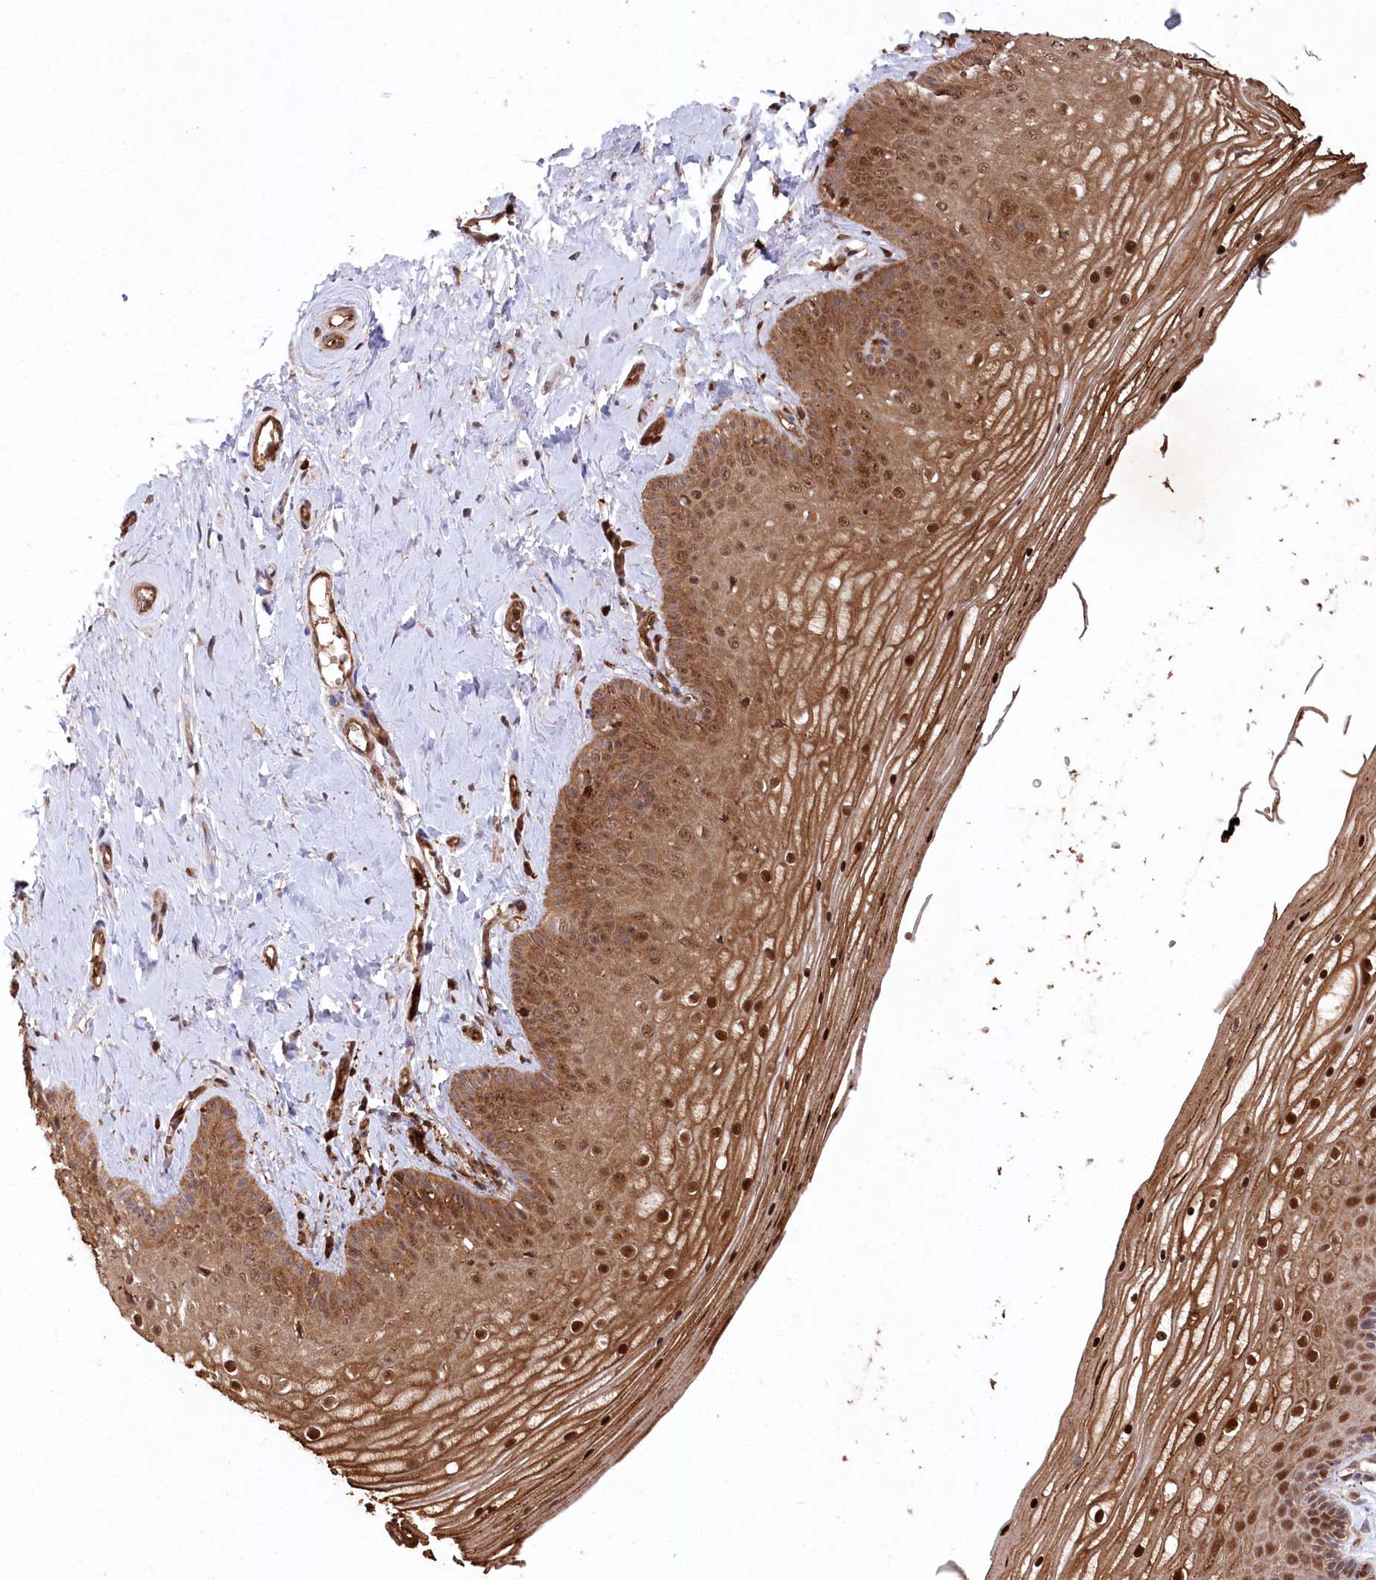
{"staining": {"intensity": "strong", "quantity": ">75%", "location": "cytoplasmic/membranous,nuclear"}, "tissue": "vagina", "cell_type": "Squamous epithelial cells", "image_type": "normal", "snomed": [{"axis": "morphology", "description": "Normal tissue, NOS"}, {"axis": "topography", "description": "Vagina"}, {"axis": "topography", "description": "Cervix"}], "caption": "Immunohistochemical staining of benign vagina reveals >75% levels of strong cytoplasmic/membranous,nuclear protein staining in approximately >75% of squamous epithelial cells. (DAB IHC, brown staining for protein, blue staining for nuclei).", "gene": "LSG1", "patient": {"sex": "female", "age": 40}}